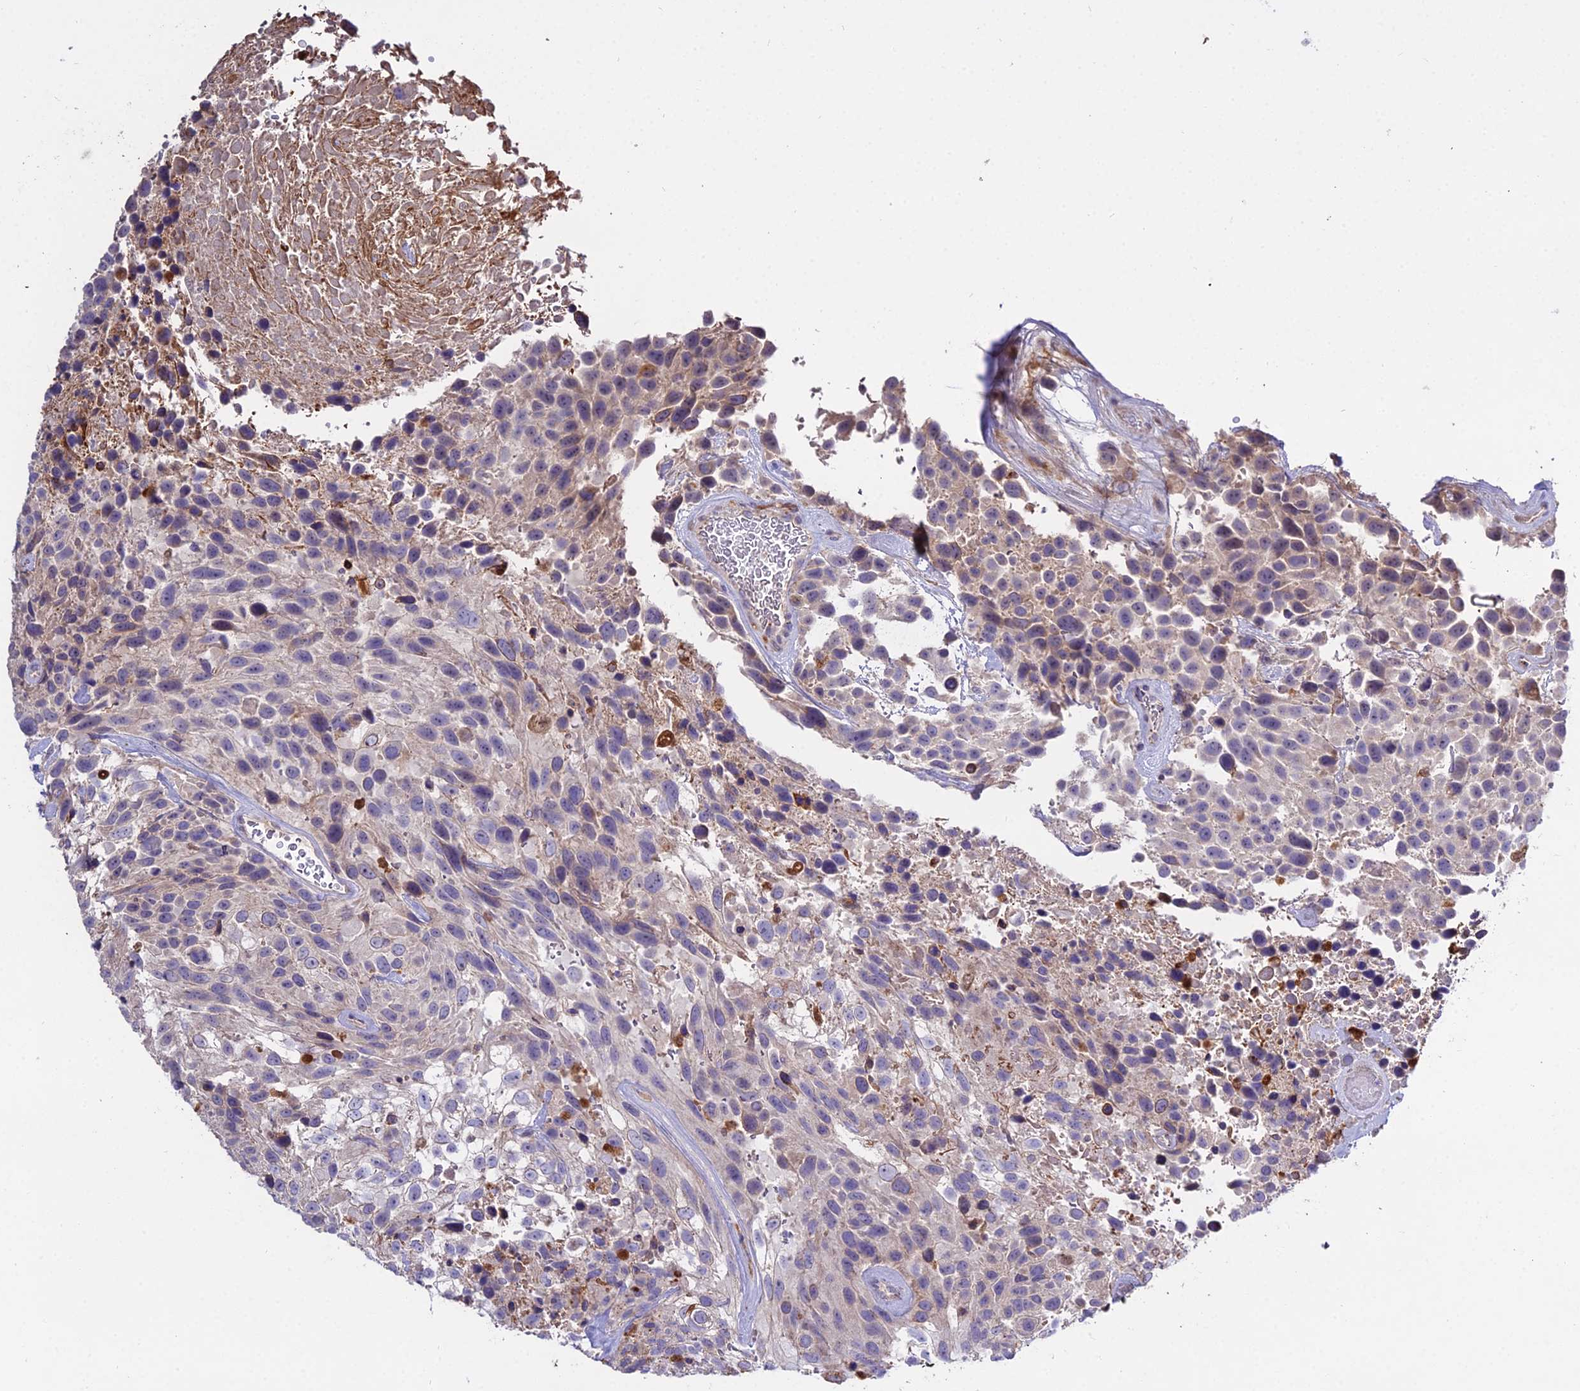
{"staining": {"intensity": "weak", "quantity": "<25%", "location": "cytoplasmic/membranous"}, "tissue": "urothelial cancer", "cell_type": "Tumor cells", "image_type": "cancer", "snomed": [{"axis": "morphology", "description": "Urothelial carcinoma, High grade"}, {"axis": "topography", "description": "Urinary bladder"}], "caption": "High magnification brightfield microscopy of high-grade urothelial carcinoma stained with DAB (brown) and counterstained with hematoxylin (blue): tumor cells show no significant staining. (Immunohistochemistry, brightfield microscopy, high magnification).", "gene": "EID2", "patient": {"sex": "female", "age": 70}}